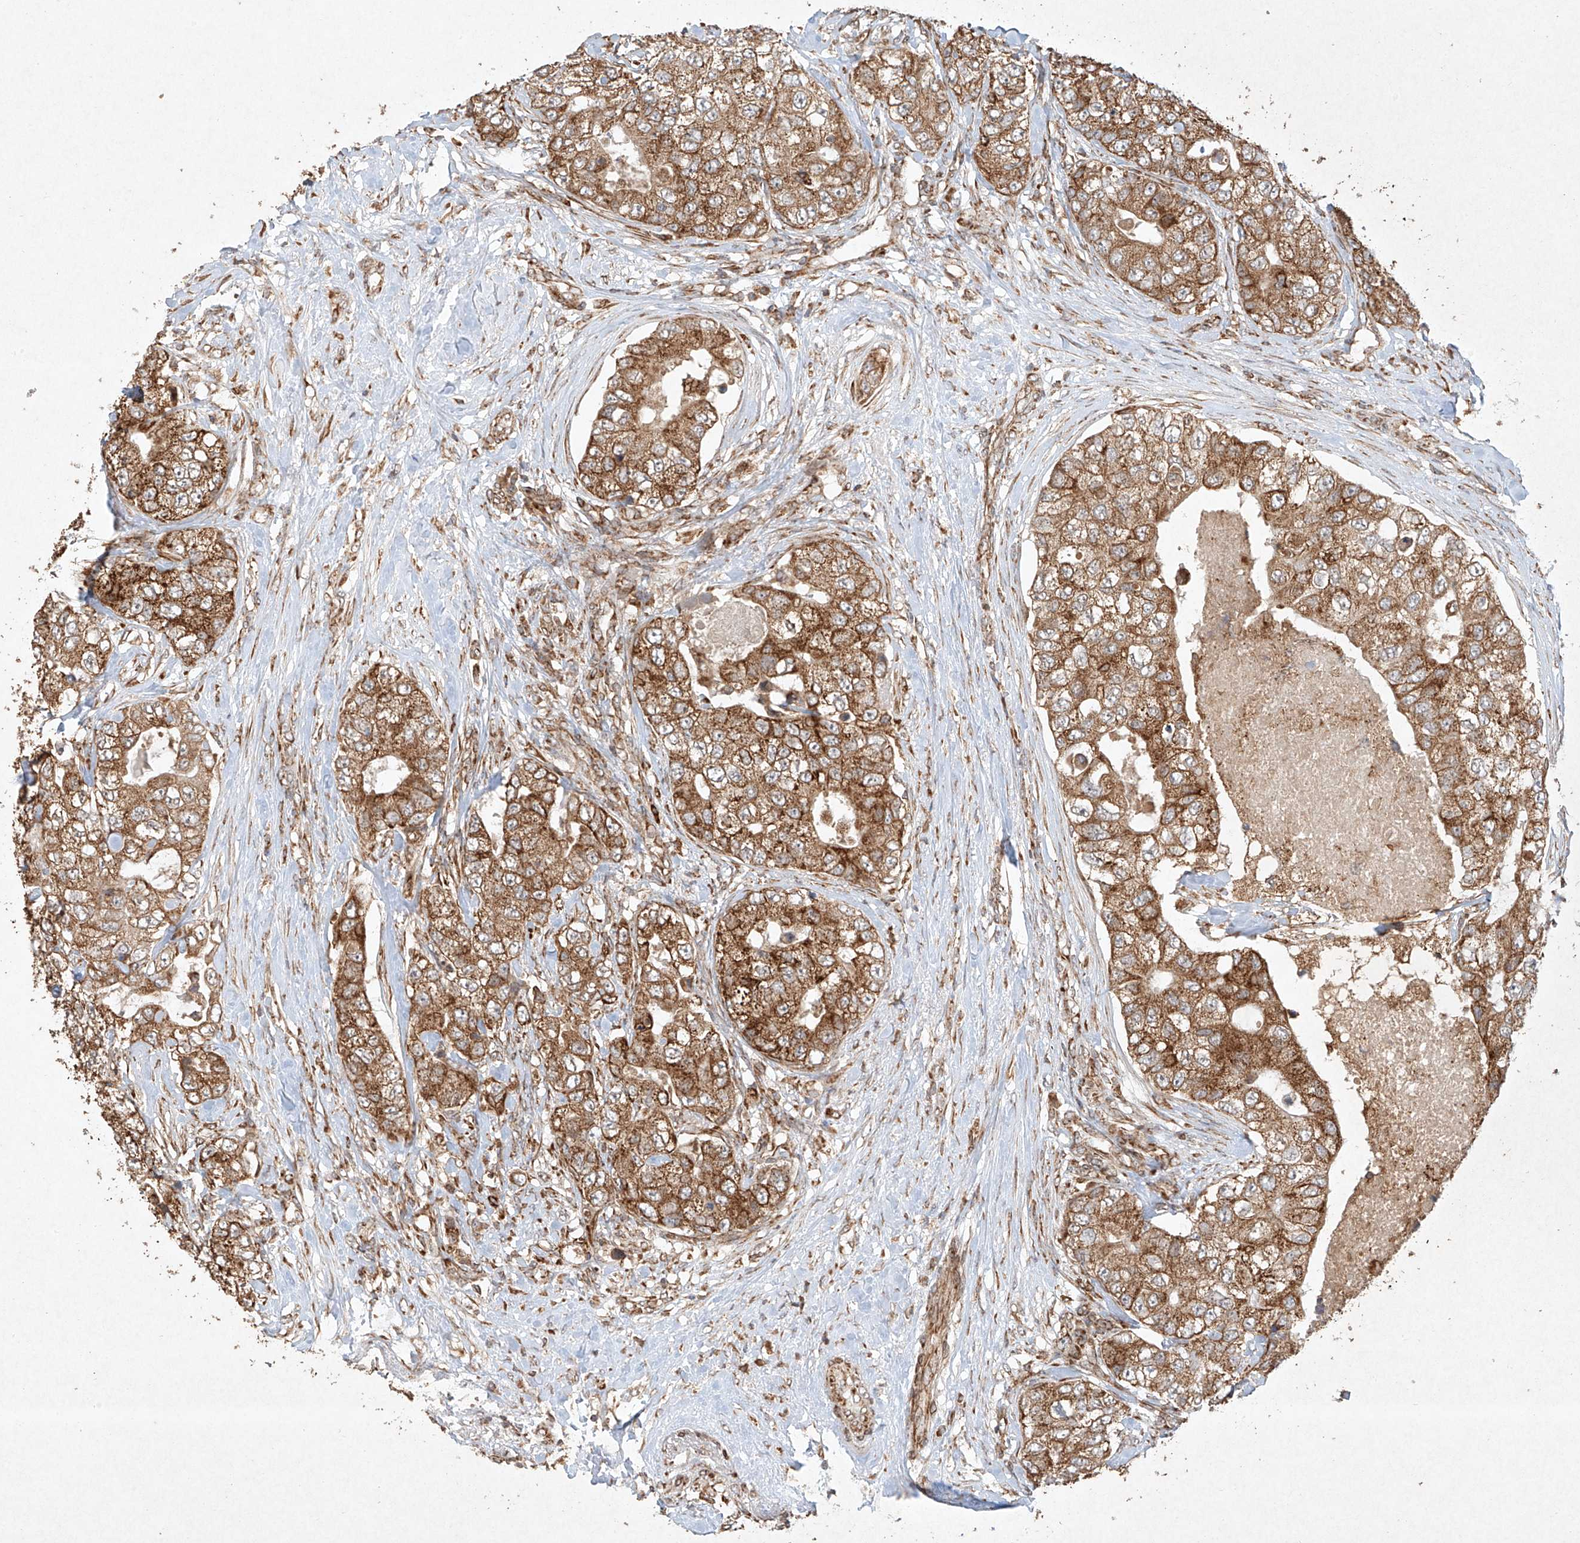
{"staining": {"intensity": "strong", "quantity": ">75%", "location": "cytoplasmic/membranous"}, "tissue": "breast cancer", "cell_type": "Tumor cells", "image_type": "cancer", "snomed": [{"axis": "morphology", "description": "Duct carcinoma"}, {"axis": "topography", "description": "Breast"}], "caption": "Strong cytoplasmic/membranous protein positivity is appreciated in approximately >75% of tumor cells in invasive ductal carcinoma (breast).", "gene": "SEMA3B", "patient": {"sex": "female", "age": 62}}